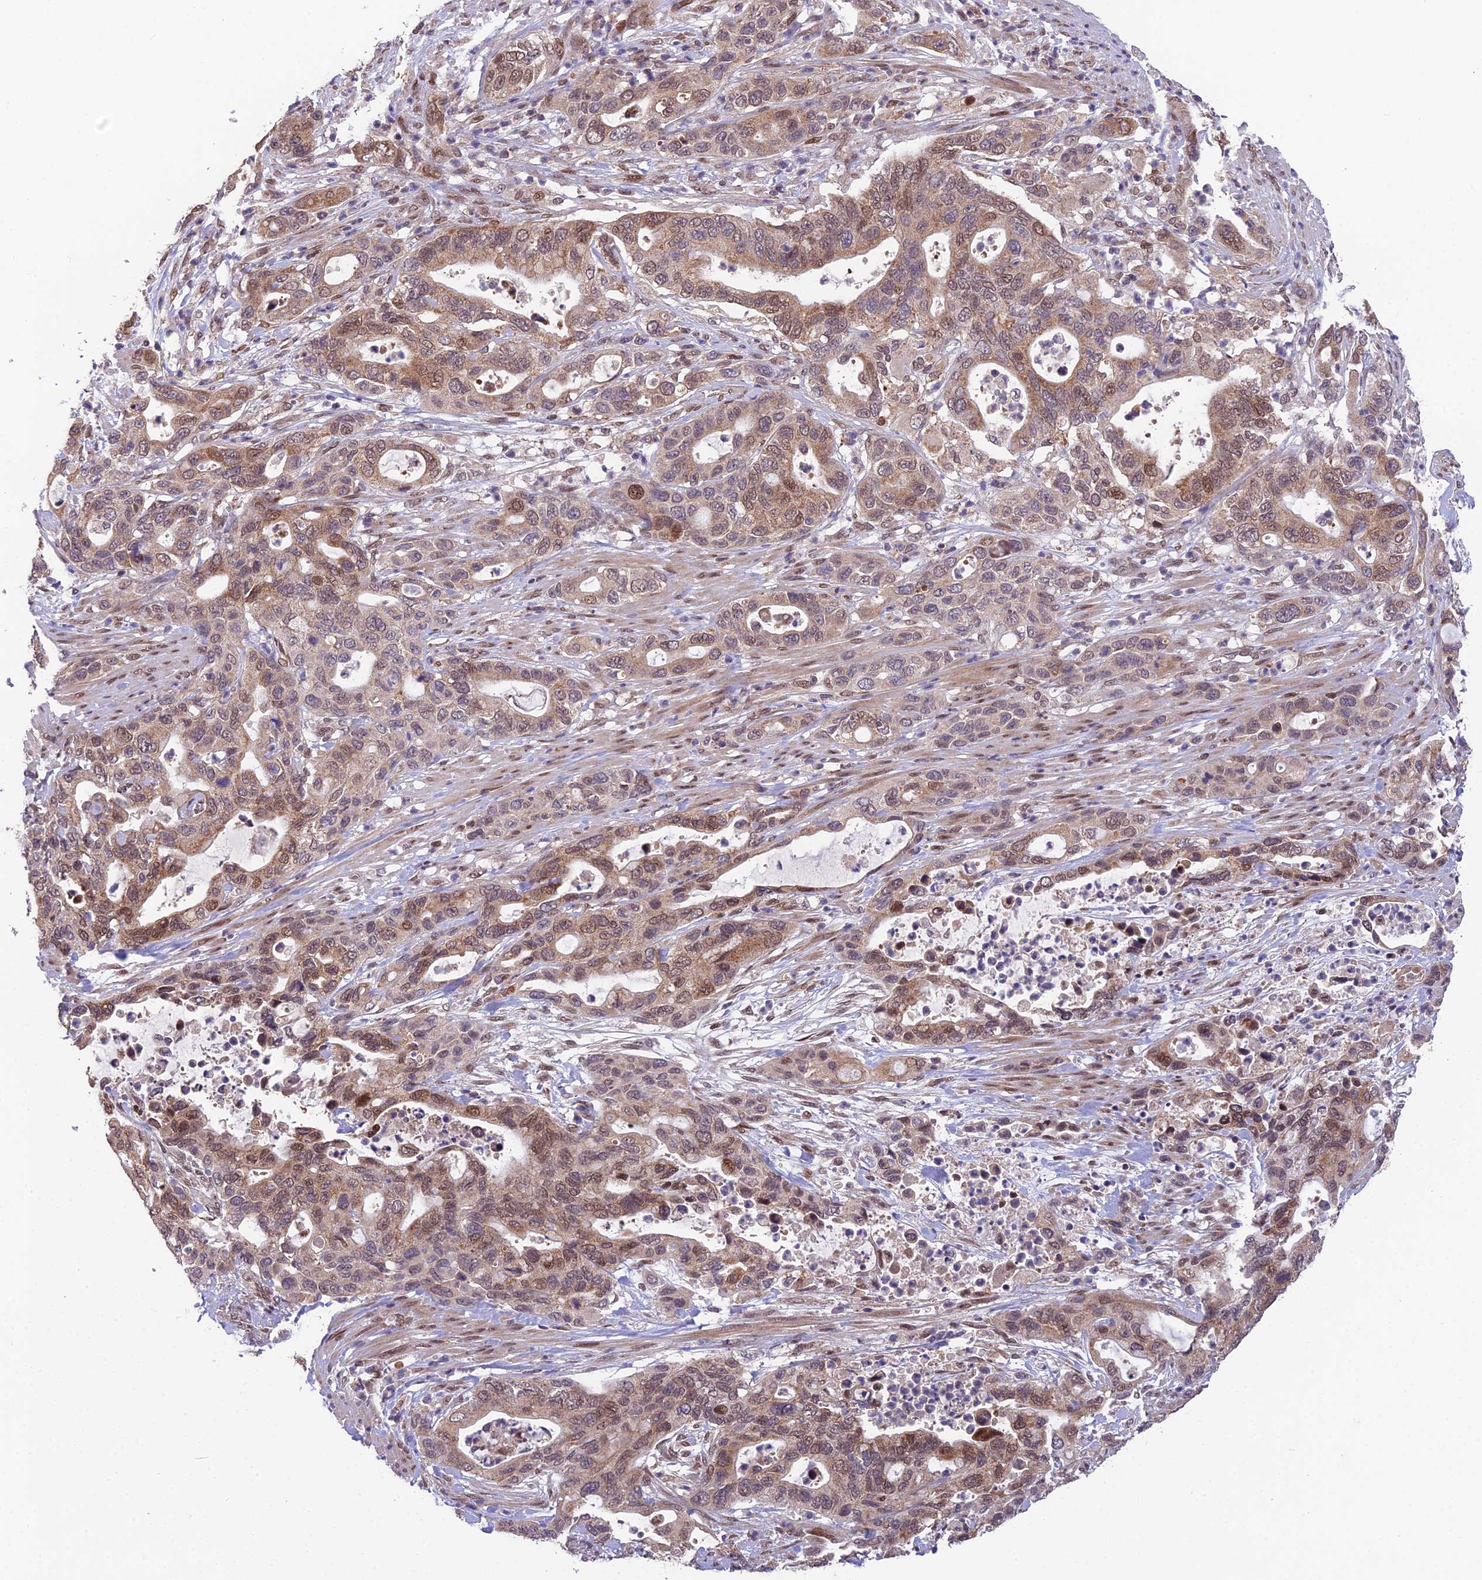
{"staining": {"intensity": "moderate", "quantity": "25%-75%", "location": "cytoplasmic/membranous,nuclear"}, "tissue": "pancreatic cancer", "cell_type": "Tumor cells", "image_type": "cancer", "snomed": [{"axis": "morphology", "description": "Adenocarcinoma, NOS"}, {"axis": "topography", "description": "Pancreas"}], "caption": "Tumor cells exhibit medium levels of moderate cytoplasmic/membranous and nuclear positivity in approximately 25%-75% of cells in human adenocarcinoma (pancreatic). The protein is stained brown, and the nuclei are stained in blue (DAB IHC with brightfield microscopy, high magnification).", "gene": "CYP2R1", "patient": {"sex": "female", "age": 71}}